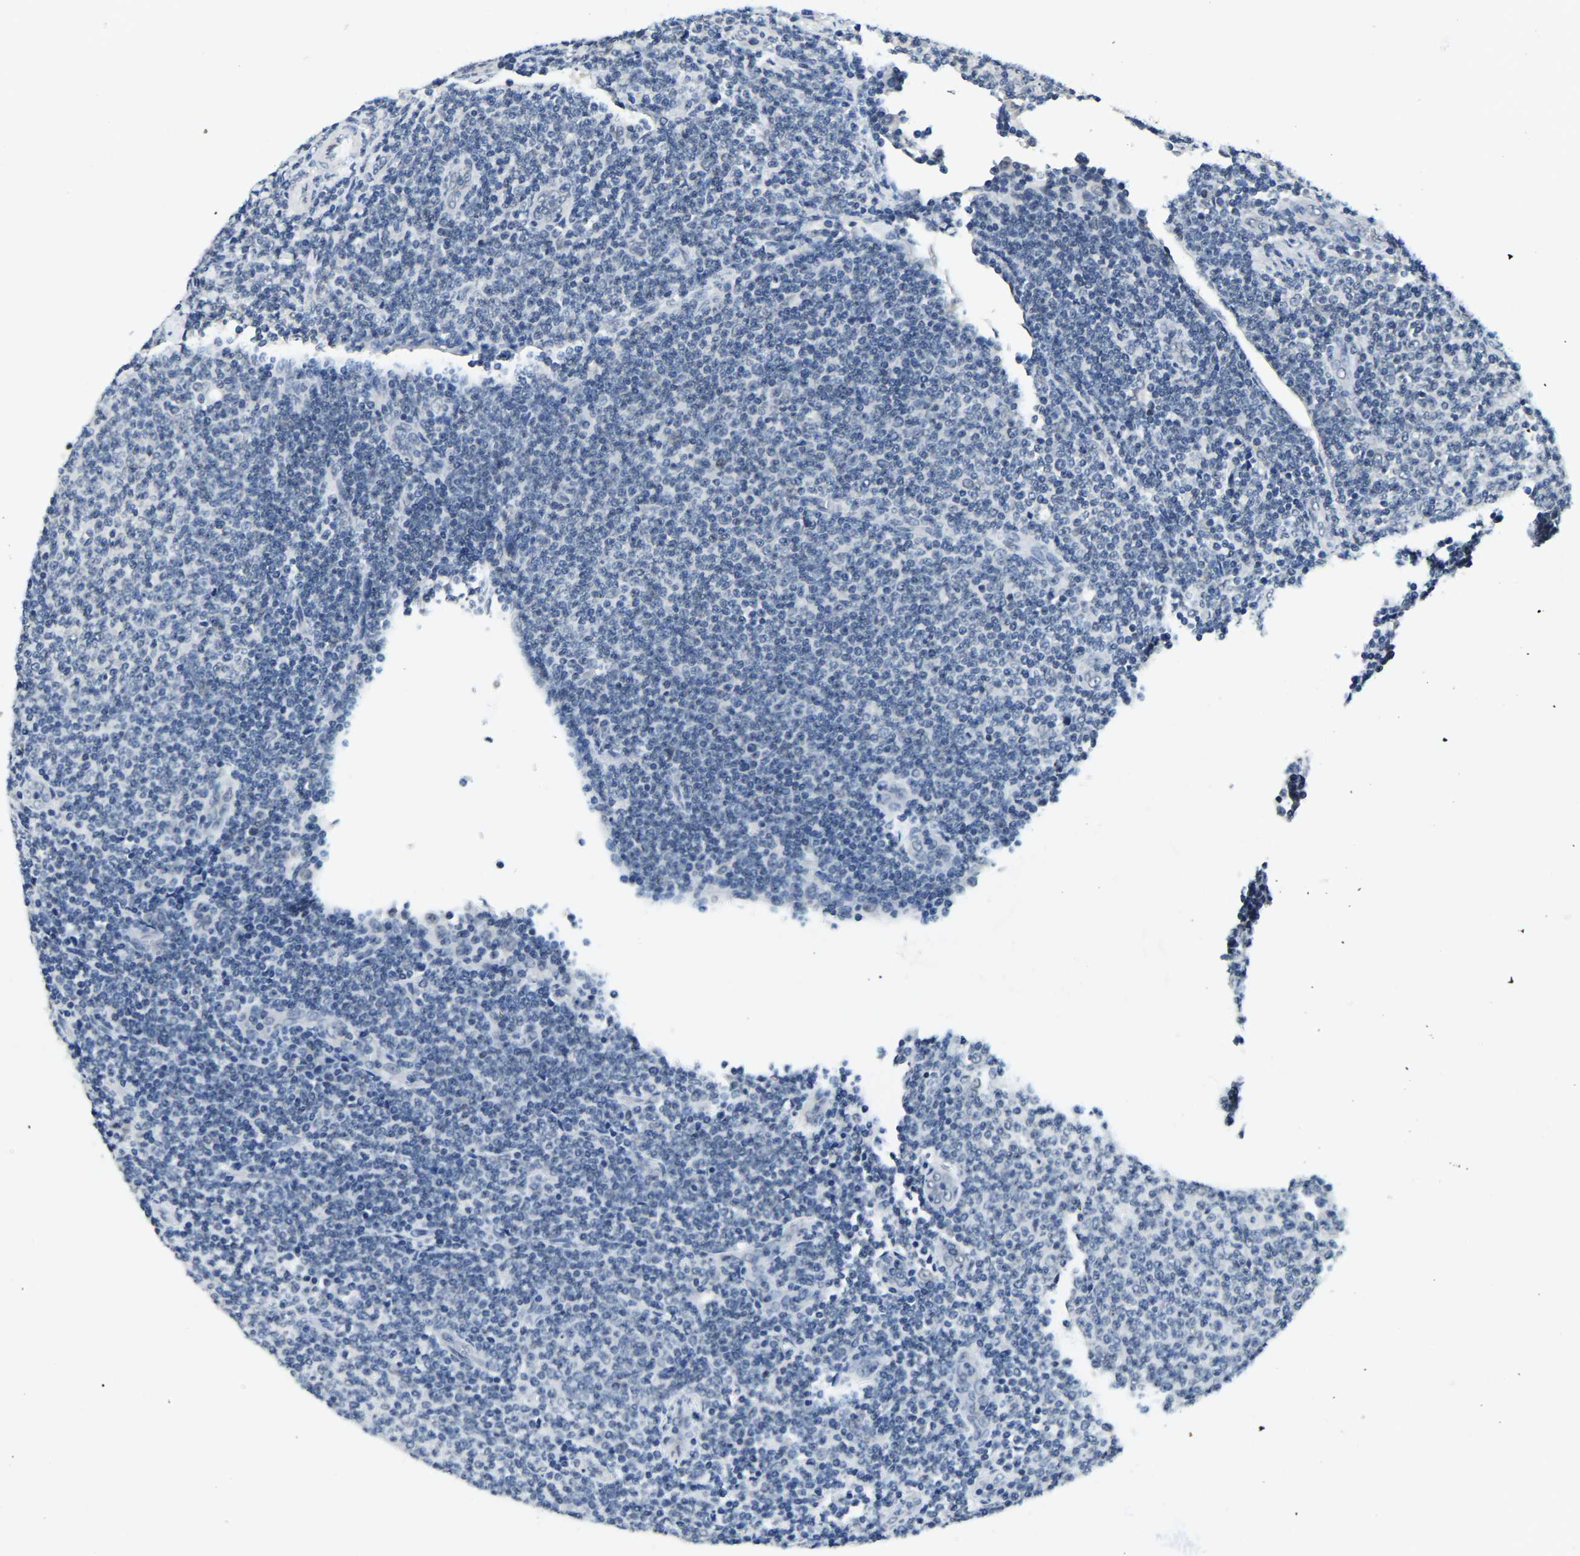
{"staining": {"intensity": "negative", "quantity": "none", "location": "none"}, "tissue": "lymphoma", "cell_type": "Tumor cells", "image_type": "cancer", "snomed": [{"axis": "morphology", "description": "Malignant lymphoma, non-Hodgkin's type, Low grade"}, {"axis": "topography", "description": "Lymph node"}], "caption": "Tumor cells show no significant positivity in lymphoma.", "gene": "RANBP2", "patient": {"sex": "male", "age": 66}}